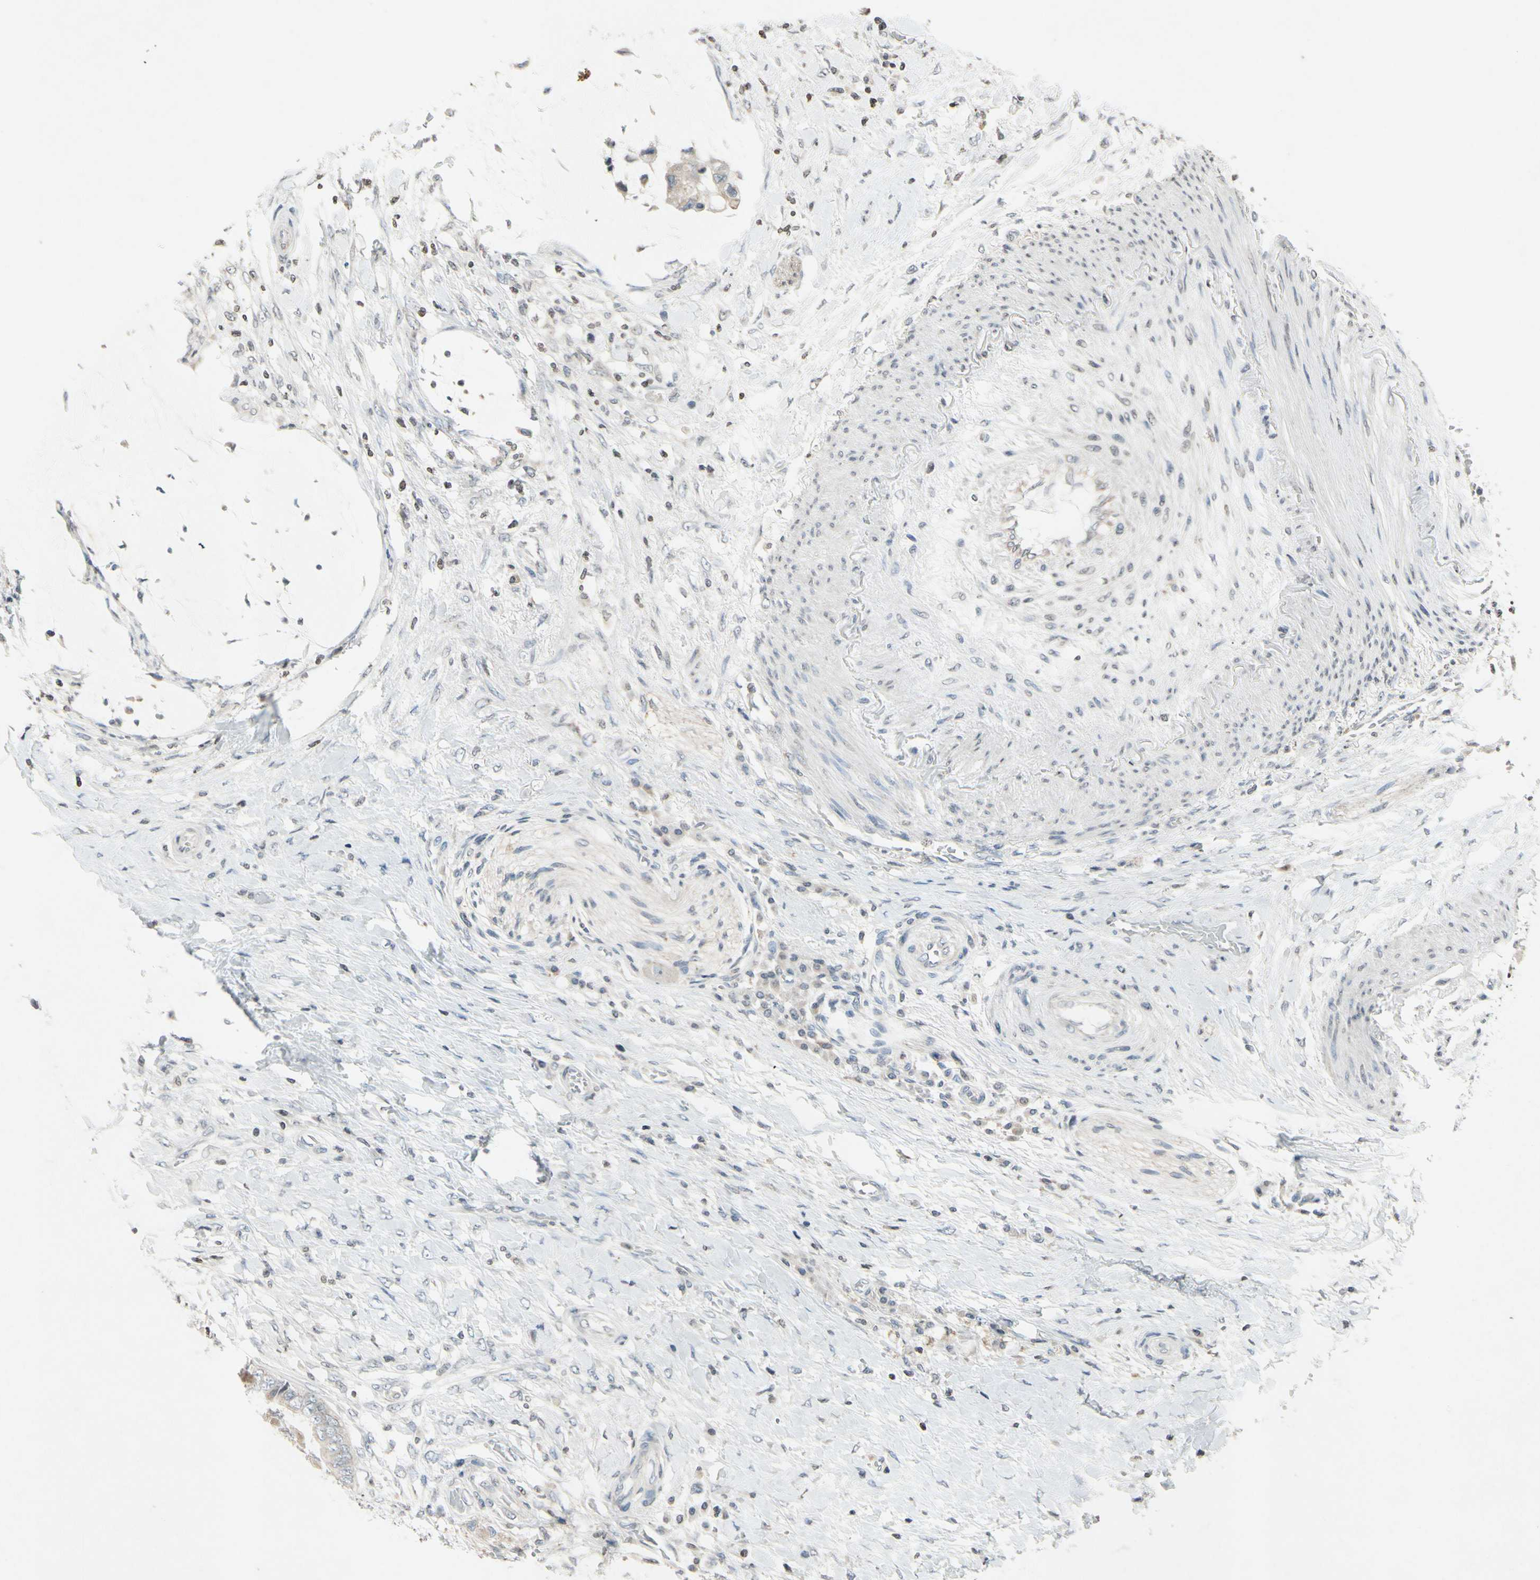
{"staining": {"intensity": "weak", "quantity": ">75%", "location": "cytoplasmic/membranous"}, "tissue": "colorectal cancer", "cell_type": "Tumor cells", "image_type": "cancer", "snomed": [{"axis": "morphology", "description": "Adenocarcinoma, NOS"}, {"axis": "topography", "description": "Rectum"}], "caption": "DAB (3,3'-diaminobenzidine) immunohistochemical staining of human colorectal cancer (adenocarcinoma) shows weak cytoplasmic/membranous protein expression in about >75% of tumor cells.", "gene": "CLDN11", "patient": {"sex": "female", "age": 77}}